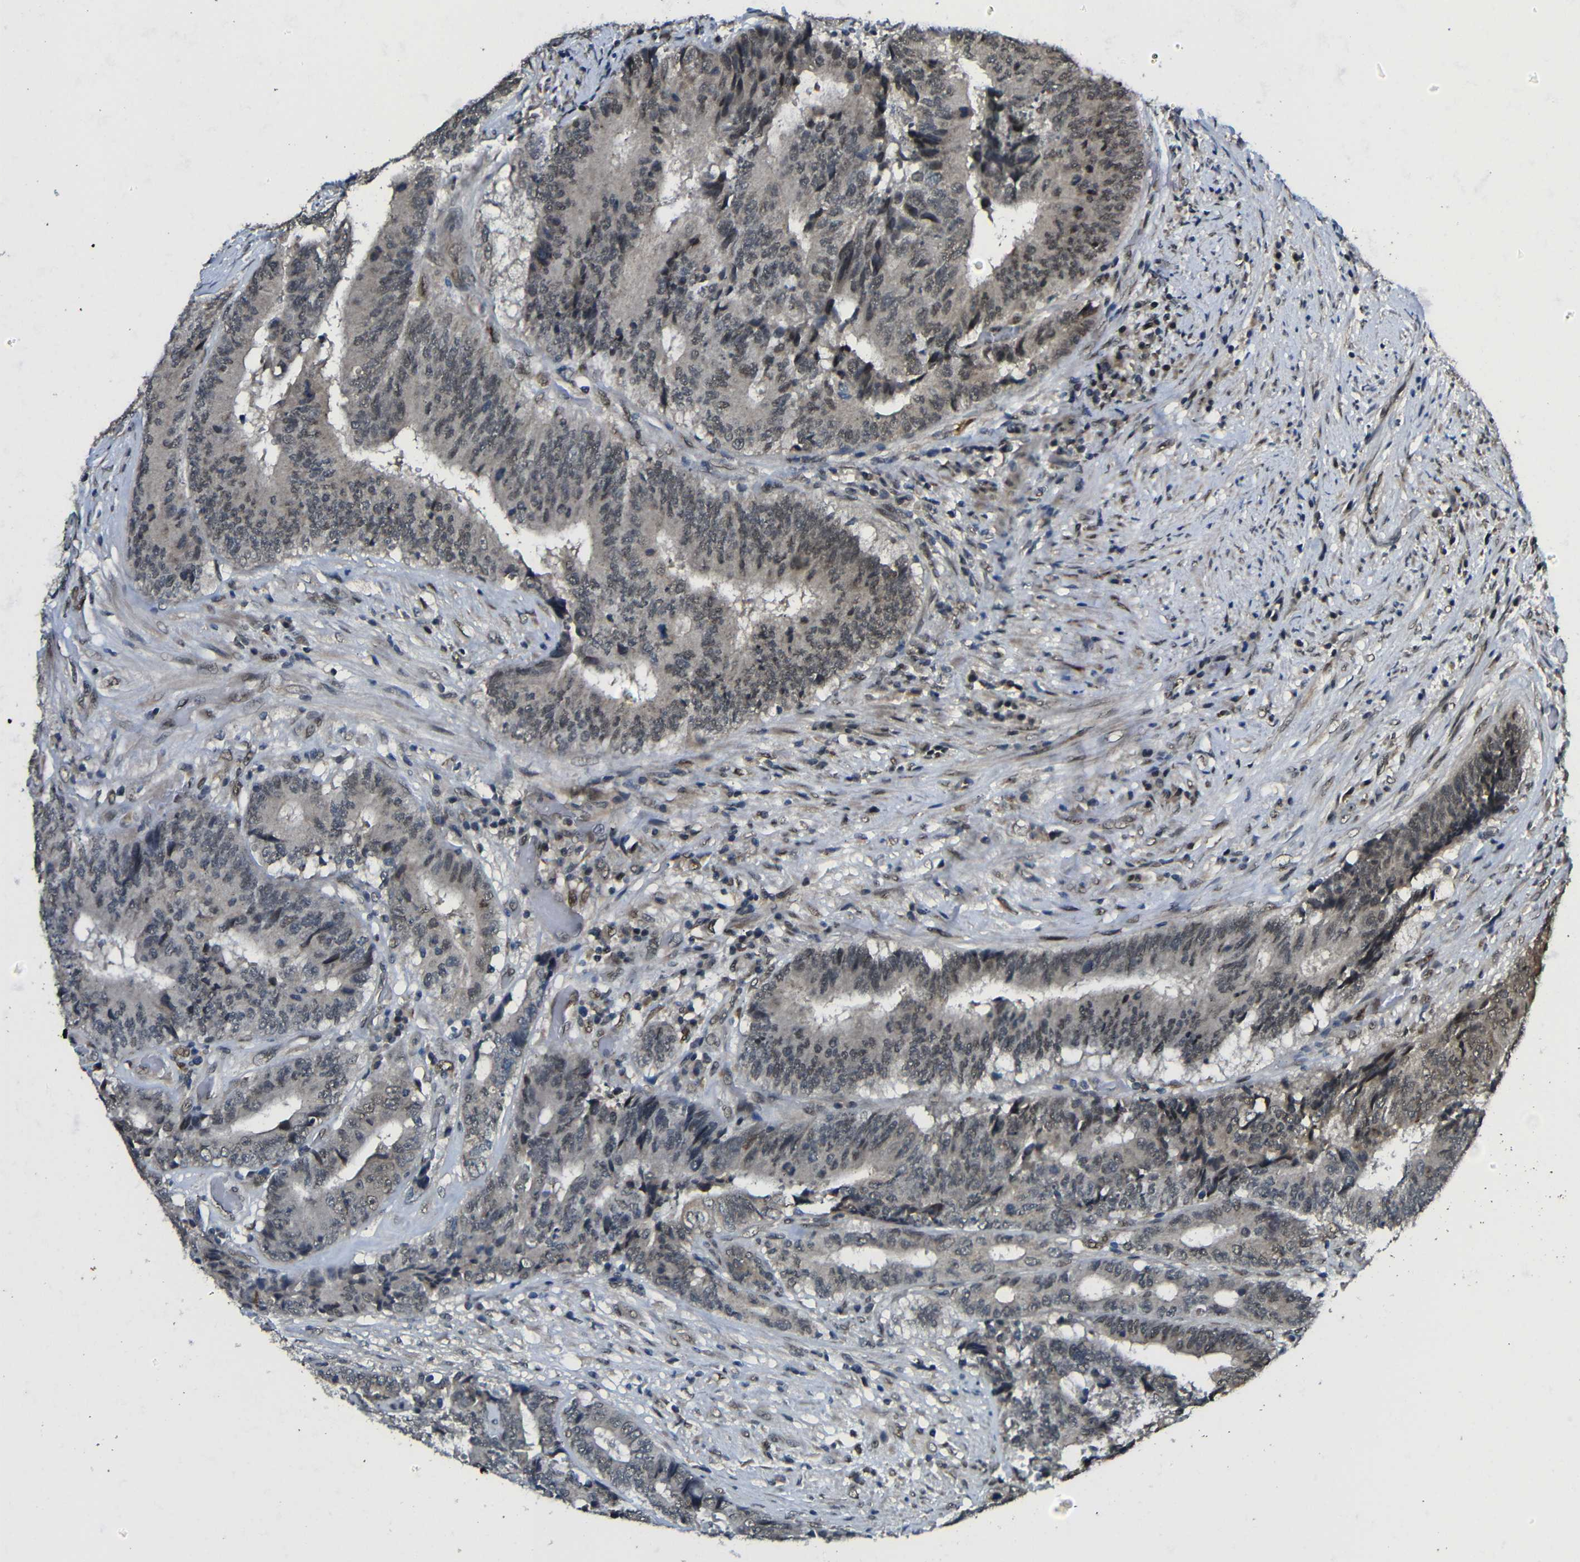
{"staining": {"intensity": "weak", "quantity": "<25%", "location": "cytoplasmic/membranous"}, "tissue": "colorectal cancer", "cell_type": "Tumor cells", "image_type": "cancer", "snomed": [{"axis": "morphology", "description": "Adenocarcinoma, NOS"}, {"axis": "topography", "description": "Rectum"}], "caption": "Photomicrograph shows no significant protein staining in tumor cells of adenocarcinoma (colorectal).", "gene": "FAM172A", "patient": {"sex": "male", "age": 72}}